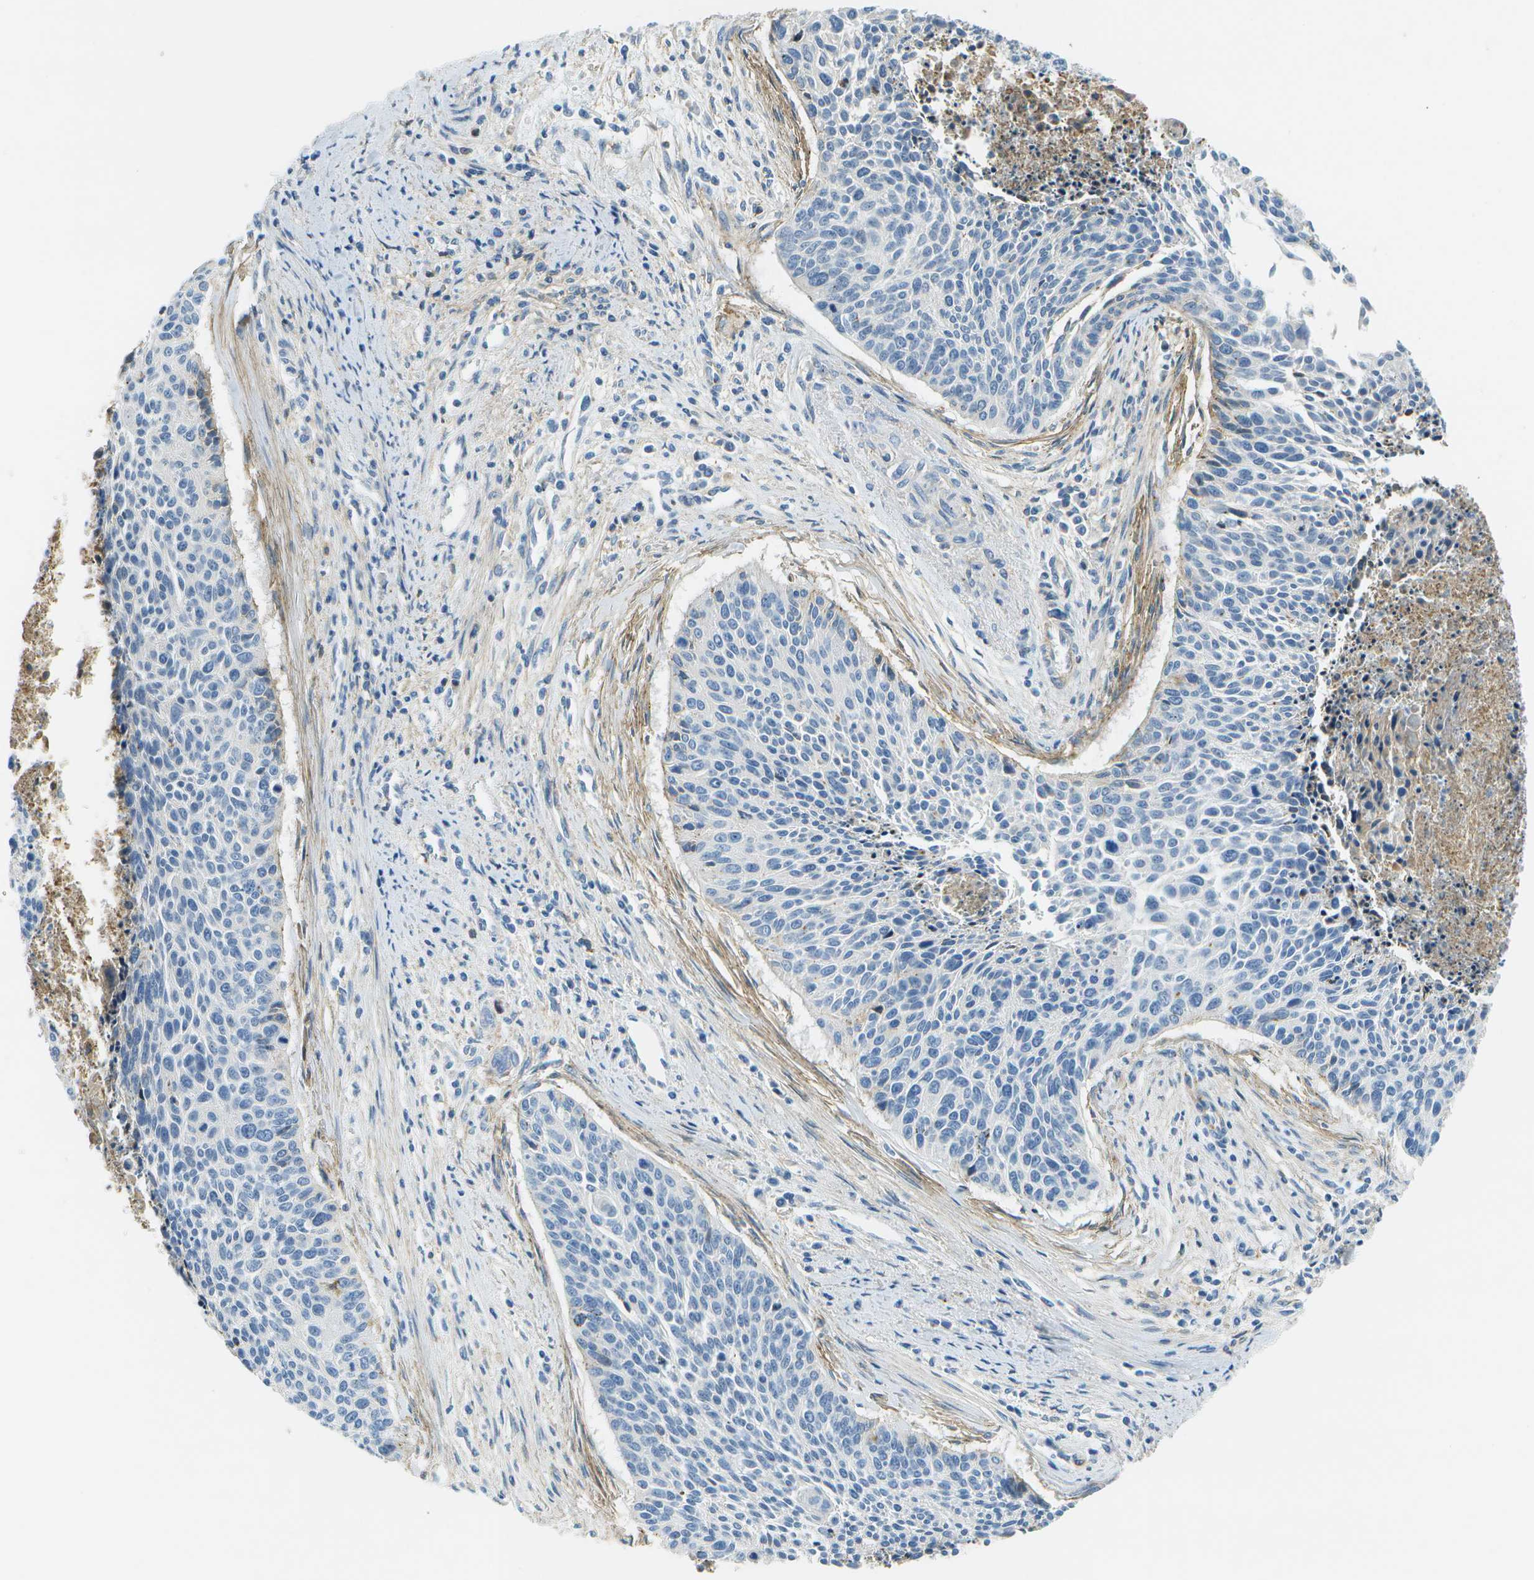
{"staining": {"intensity": "negative", "quantity": "none", "location": "none"}, "tissue": "cervical cancer", "cell_type": "Tumor cells", "image_type": "cancer", "snomed": [{"axis": "morphology", "description": "Squamous cell carcinoma, NOS"}, {"axis": "topography", "description": "Cervix"}], "caption": "Immunohistochemistry of cervical squamous cell carcinoma displays no positivity in tumor cells.", "gene": "LRRC66", "patient": {"sex": "female", "age": 55}}